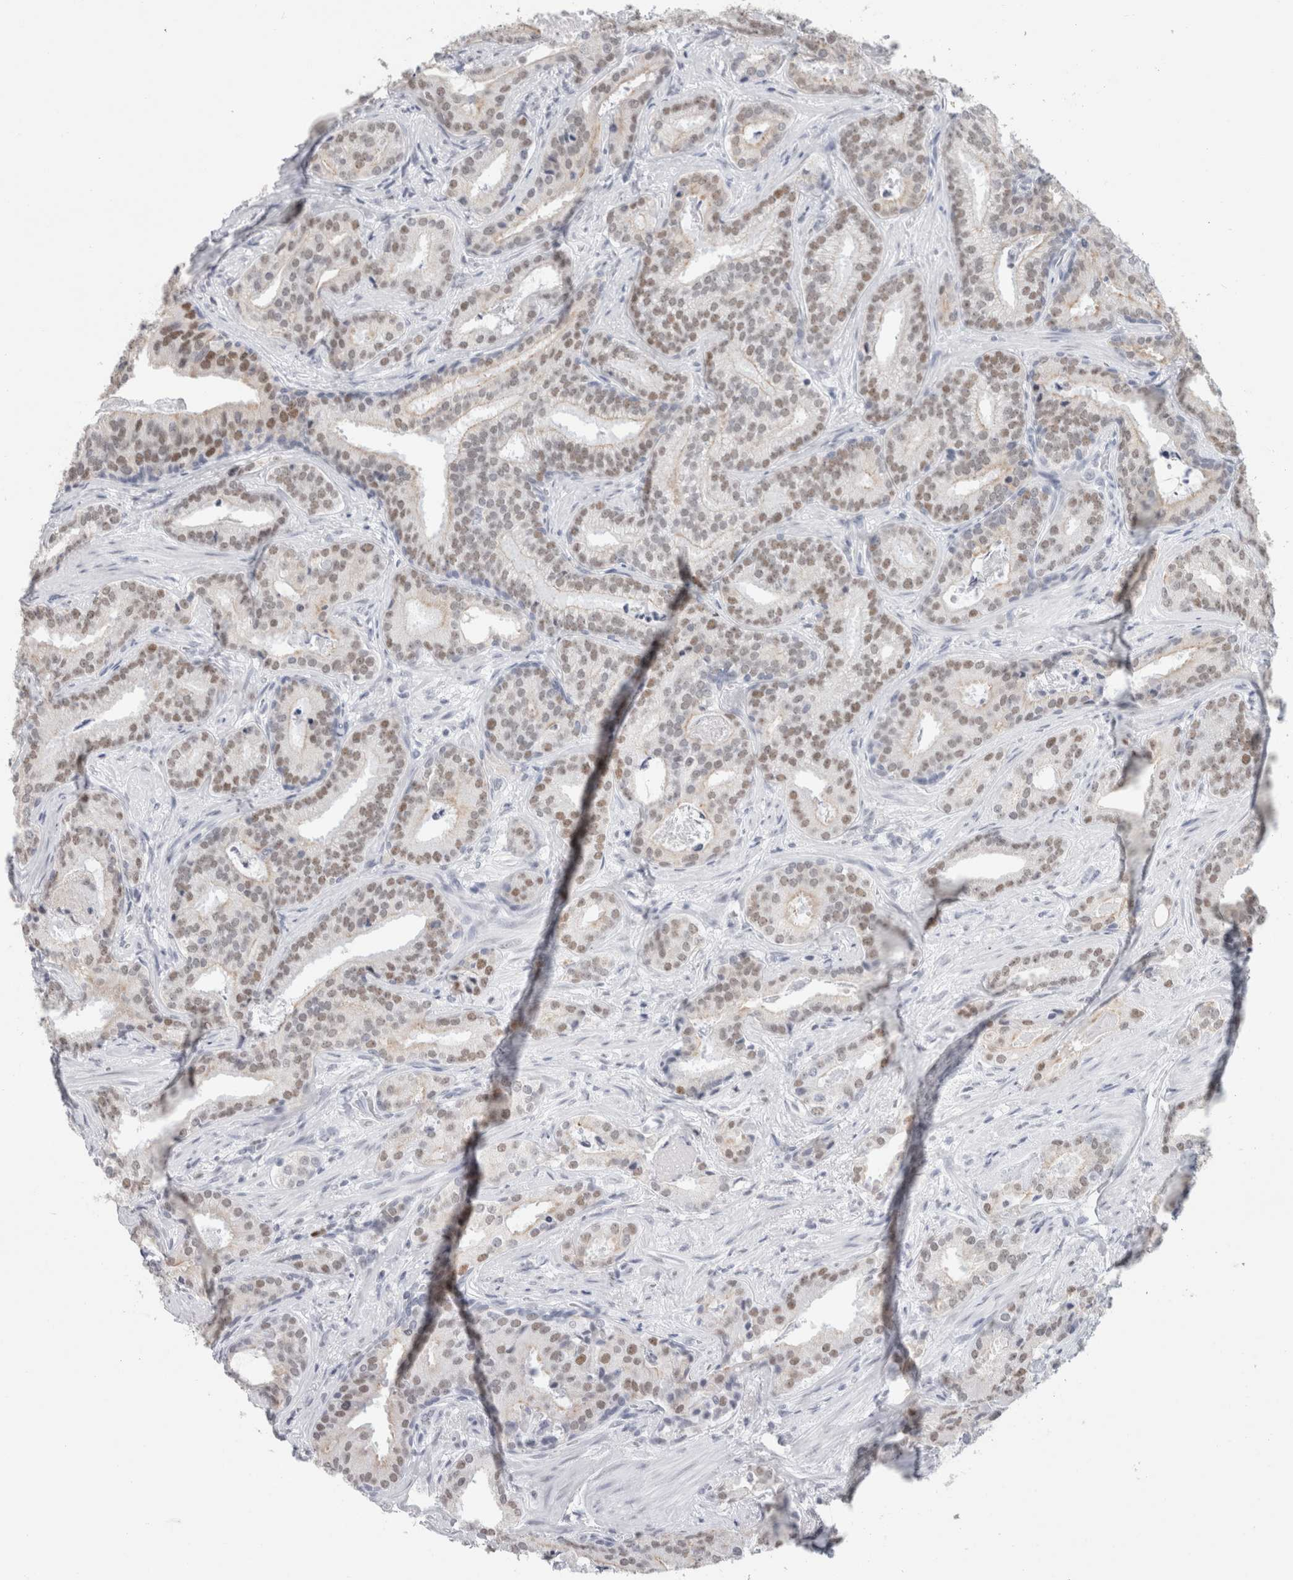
{"staining": {"intensity": "moderate", "quantity": ">75%", "location": "nuclear"}, "tissue": "prostate cancer", "cell_type": "Tumor cells", "image_type": "cancer", "snomed": [{"axis": "morphology", "description": "Adenocarcinoma, Low grade"}, {"axis": "topography", "description": "Prostate"}], "caption": "Protein expression analysis of prostate low-grade adenocarcinoma shows moderate nuclear staining in about >75% of tumor cells. The protein of interest is shown in brown color, while the nuclei are stained blue.", "gene": "SMARCC1", "patient": {"sex": "male", "age": 67}}